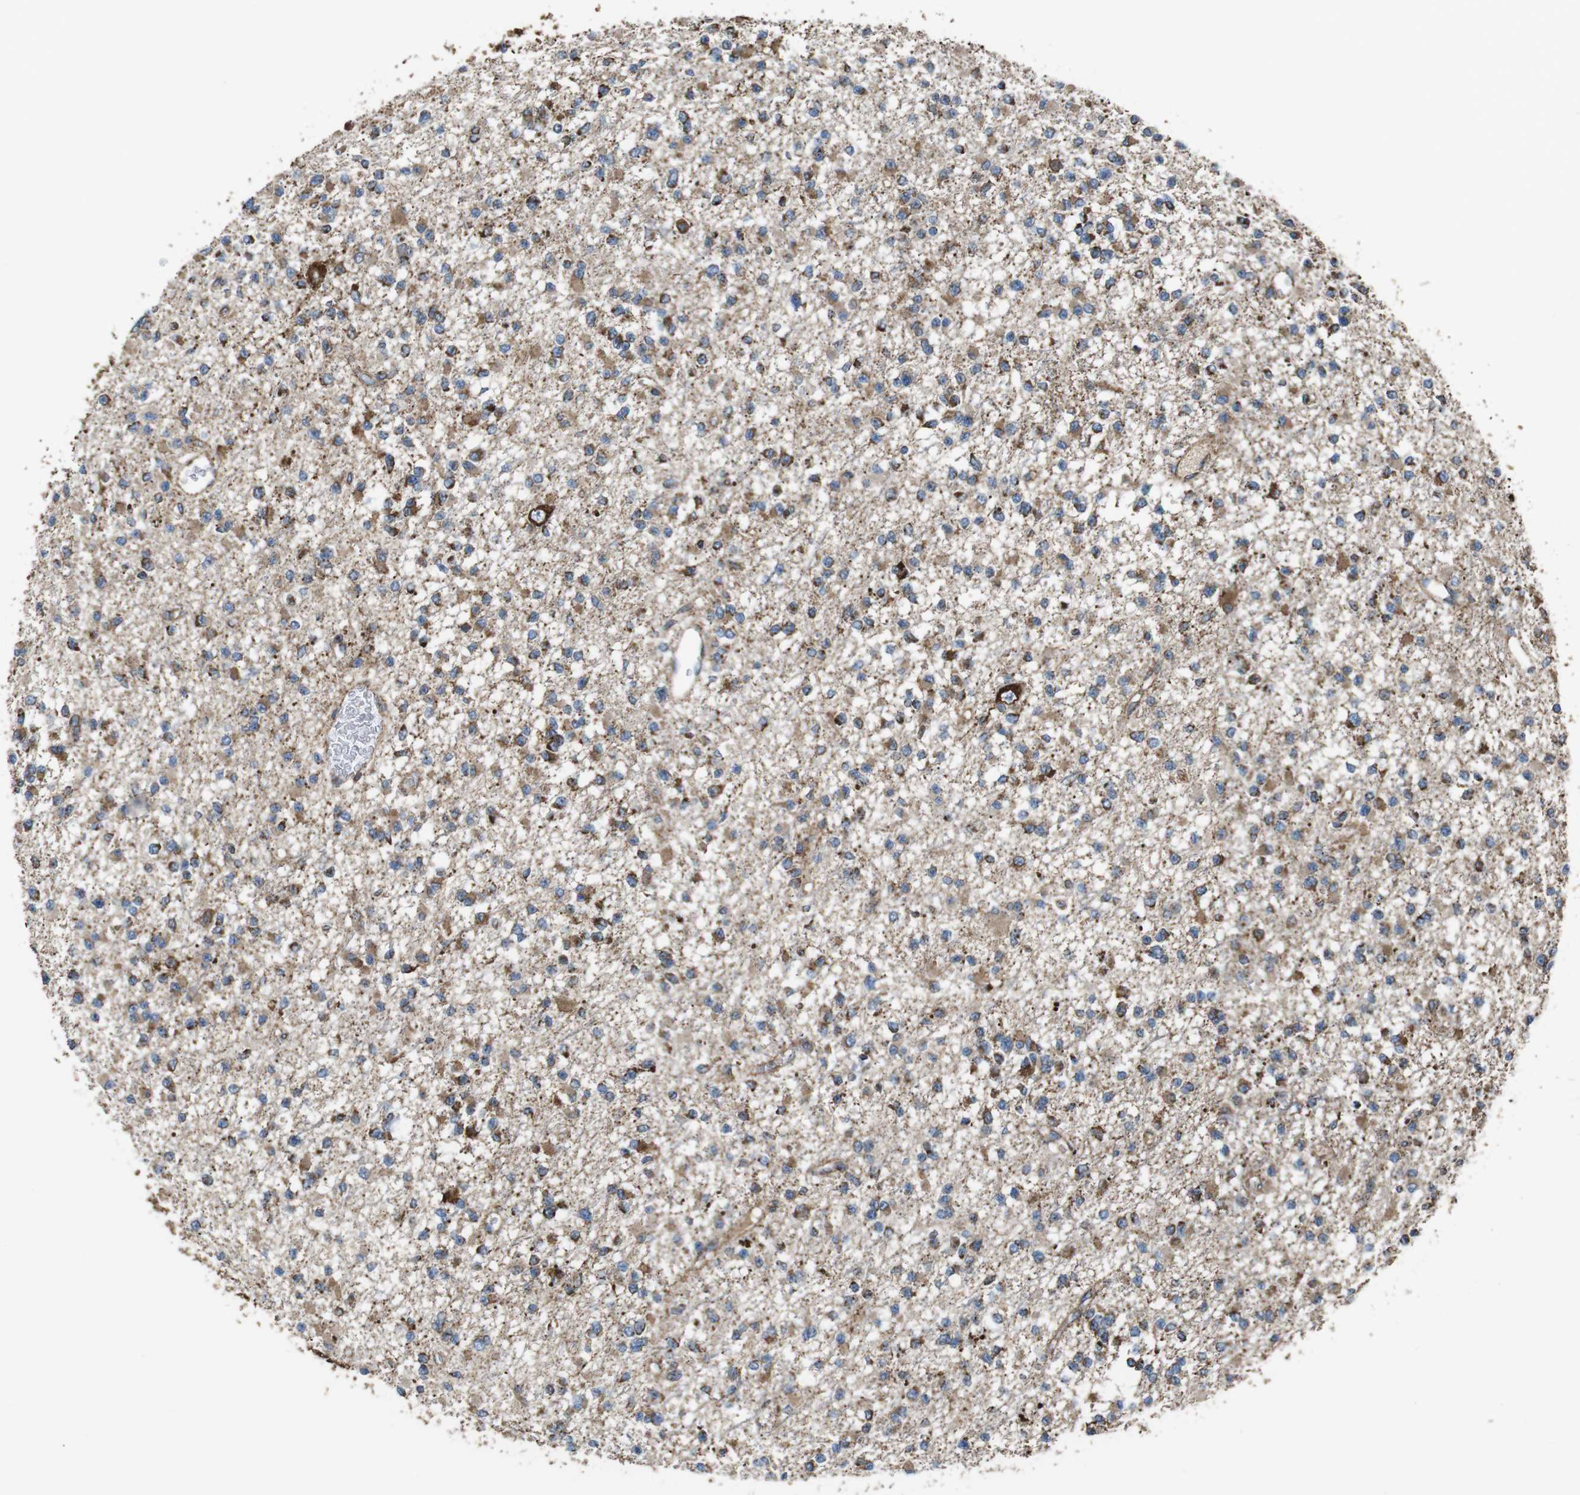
{"staining": {"intensity": "weak", "quantity": "25%-75%", "location": "cytoplasmic/membranous"}, "tissue": "glioma", "cell_type": "Tumor cells", "image_type": "cancer", "snomed": [{"axis": "morphology", "description": "Glioma, malignant, Low grade"}, {"axis": "topography", "description": "Brain"}], "caption": "Protein positivity by immunohistochemistry reveals weak cytoplasmic/membranous positivity in approximately 25%-75% of tumor cells in malignant glioma (low-grade). (IHC, brightfield microscopy, high magnification).", "gene": "HK1", "patient": {"sex": "female", "age": 22}}